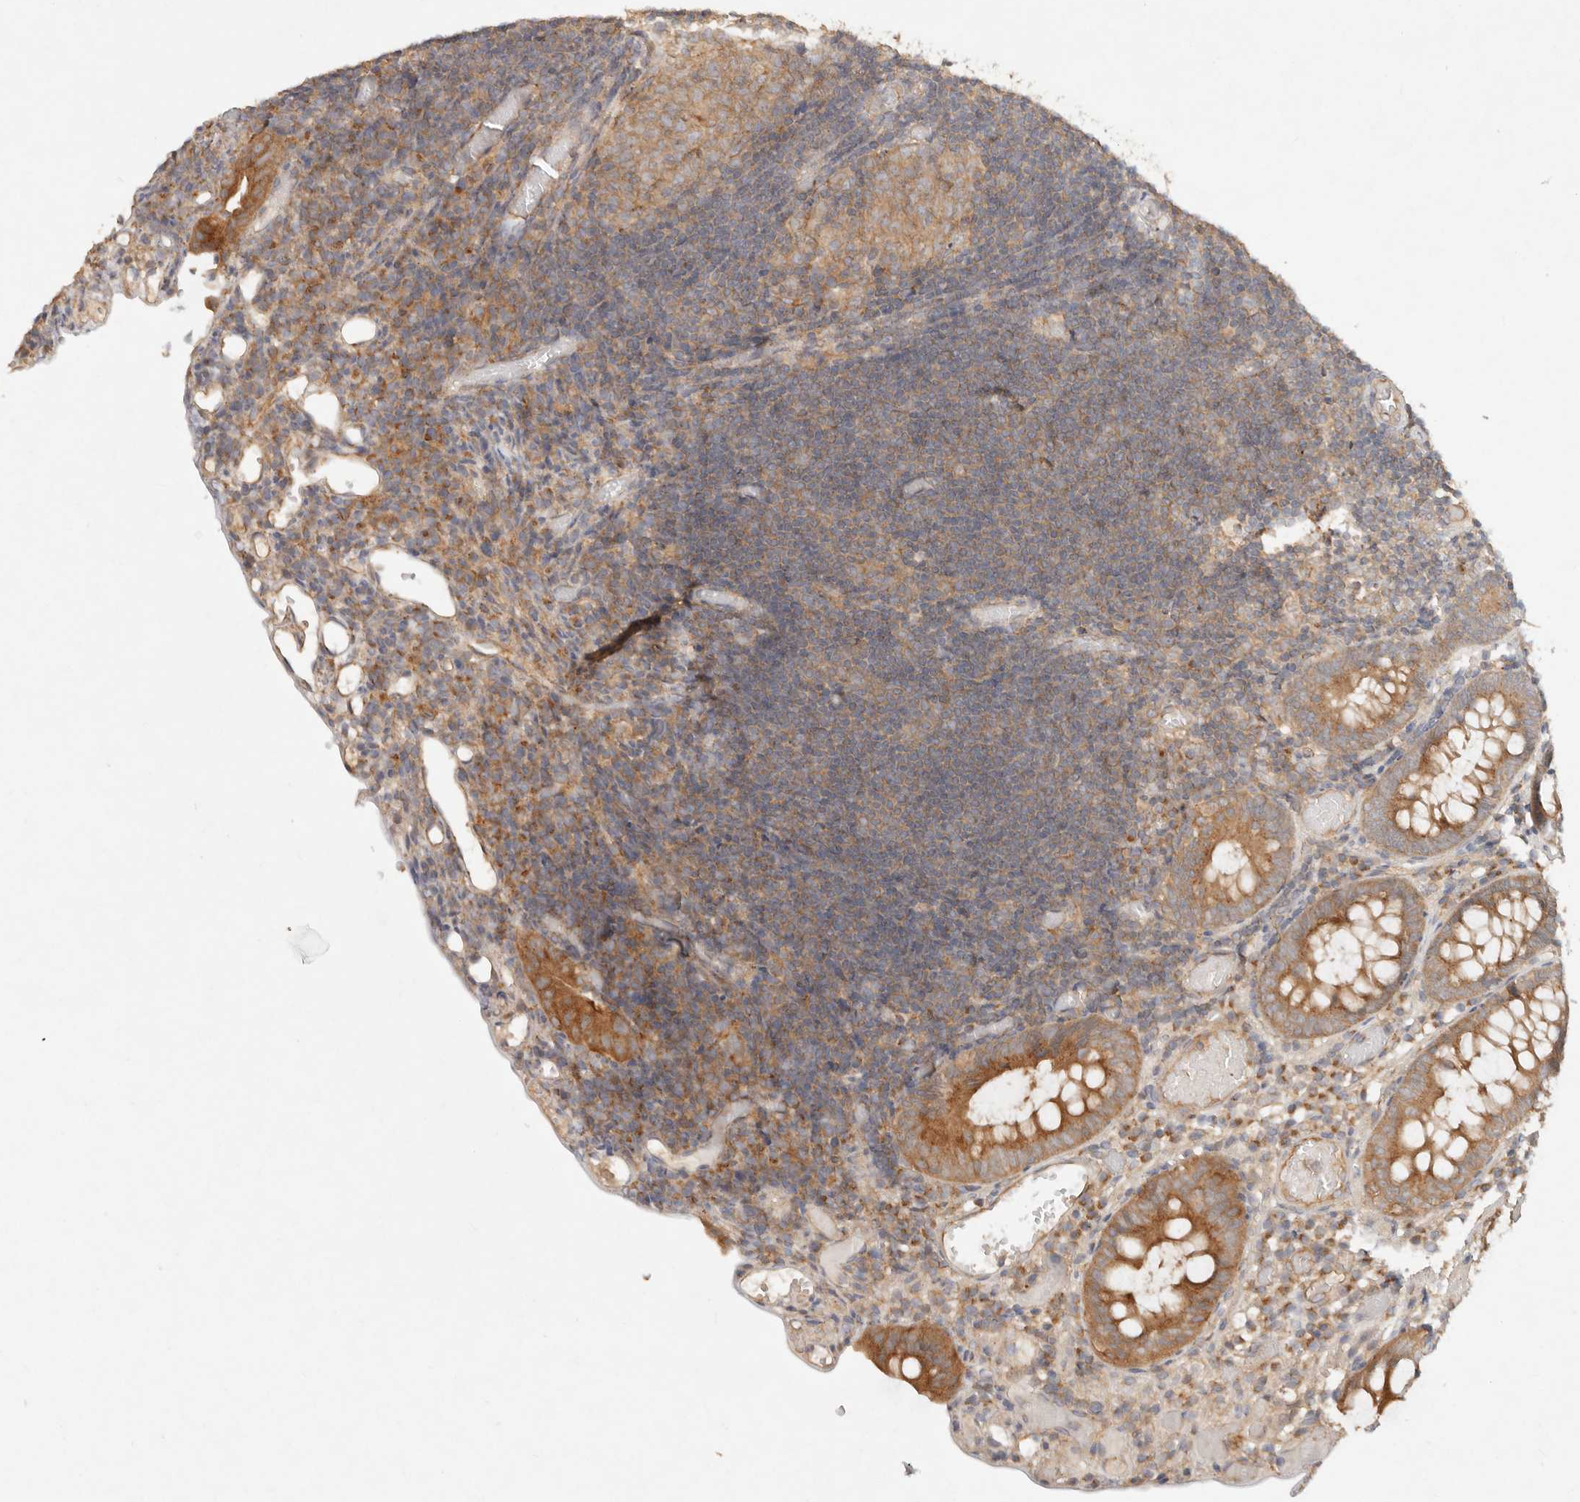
{"staining": {"intensity": "moderate", "quantity": ">75%", "location": "cytoplasmic/membranous"}, "tissue": "colon", "cell_type": "Endothelial cells", "image_type": "normal", "snomed": [{"axis": "morphology", "description": "Normal tissue, NOS"}, {"axis": "topography", "description": "Colon"}], "caption": "This histopathology image displays immunohistochemistry (IHC) staining of normal human colon, with medium moderate cytoplasmic/membranous expression in about >75% of endothelial cells.", "gene": "HECTD3", "patient": {"sex": "male", "age": 14}}